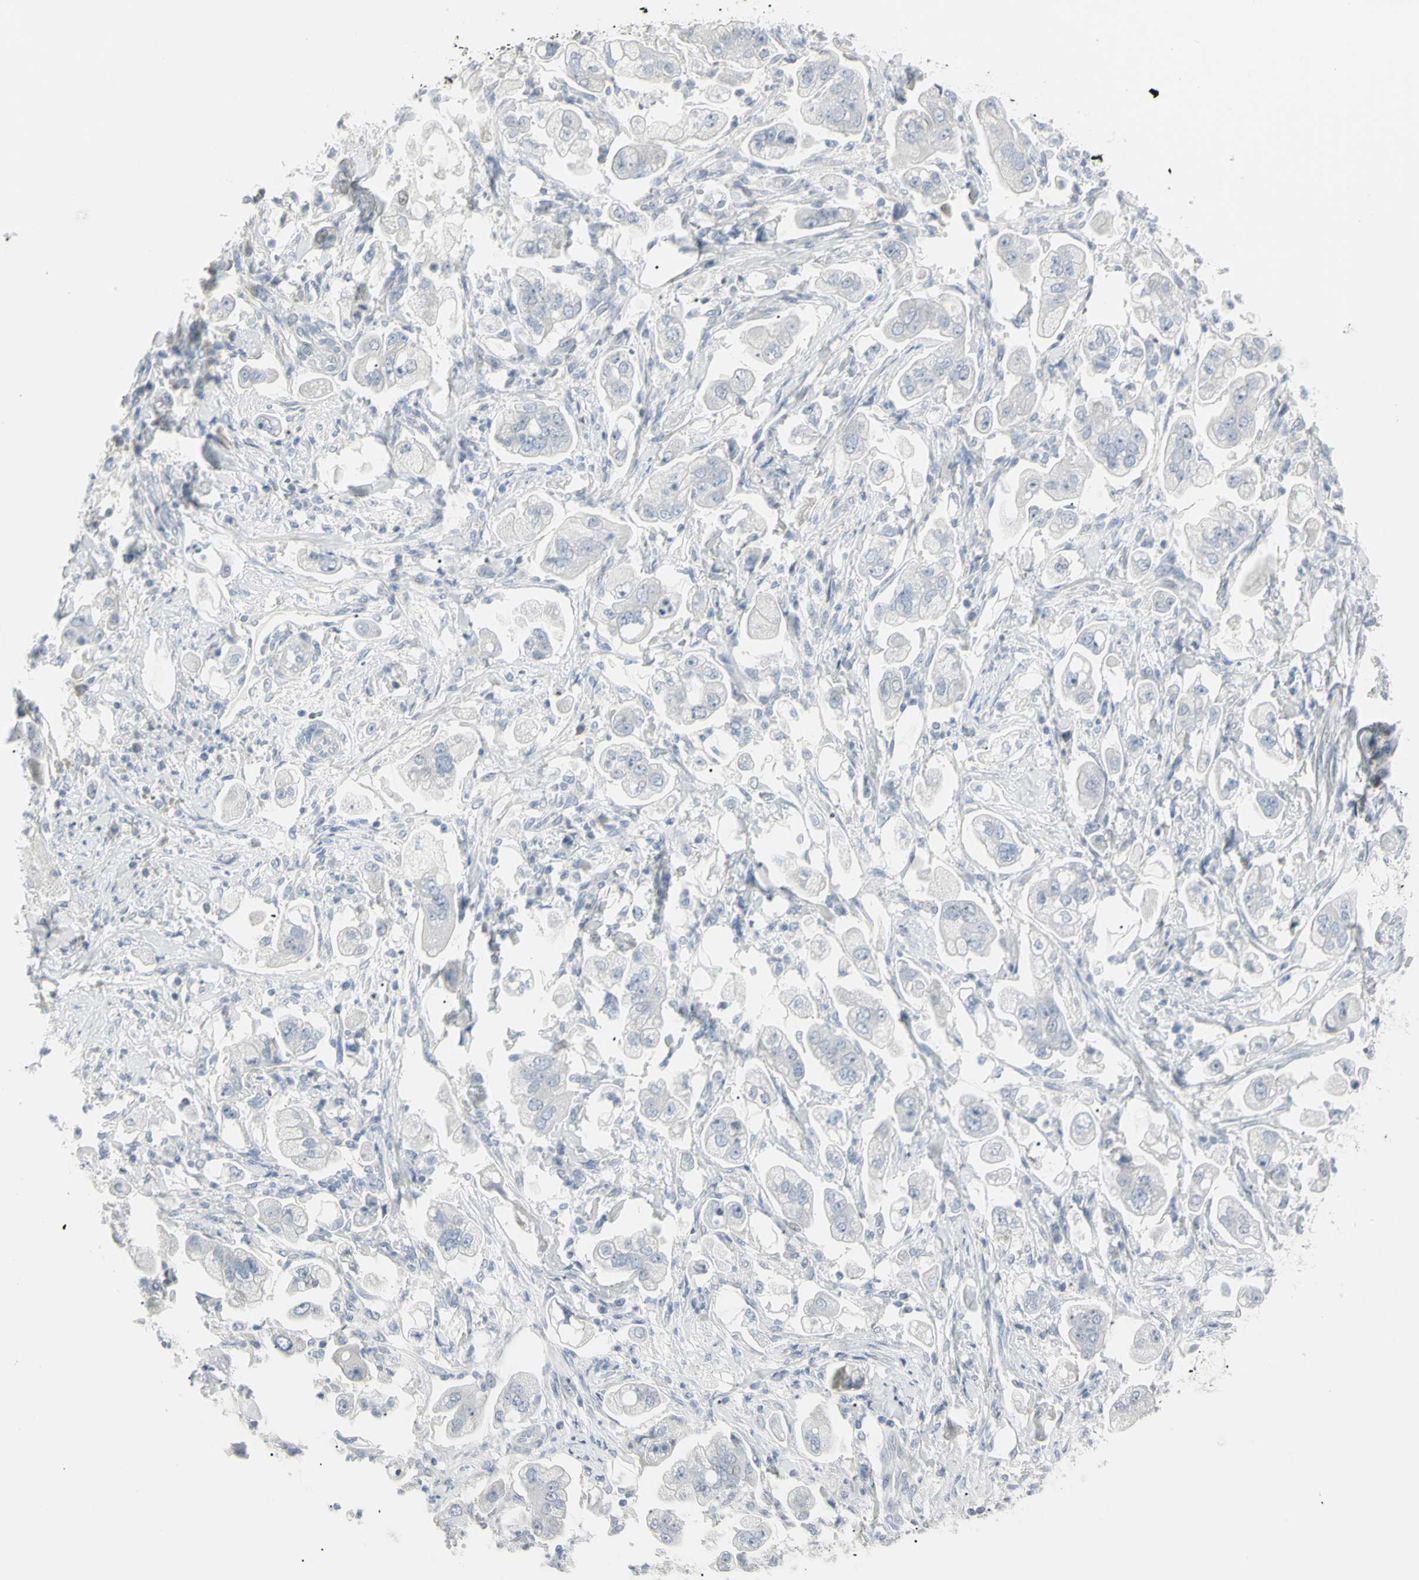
{"staining": {"intensity": "negative", "quantity": "none", "location": "none"}, "tissue": "stomach cancer", "cell_type": "Tumor cells", "image_type": "cancer", "snomed": [{"axis": "morphology", "description": "Adenocarcinoma, NOS"}, {"axis": "topography", "description": "Stomach"}], "caption": "Immunohistochemical staining of stomach adenocarcinoma reveals no significant expression in tumor cells.", "gene": "PIP", "patient": {"sex": "male", "age": 62}}